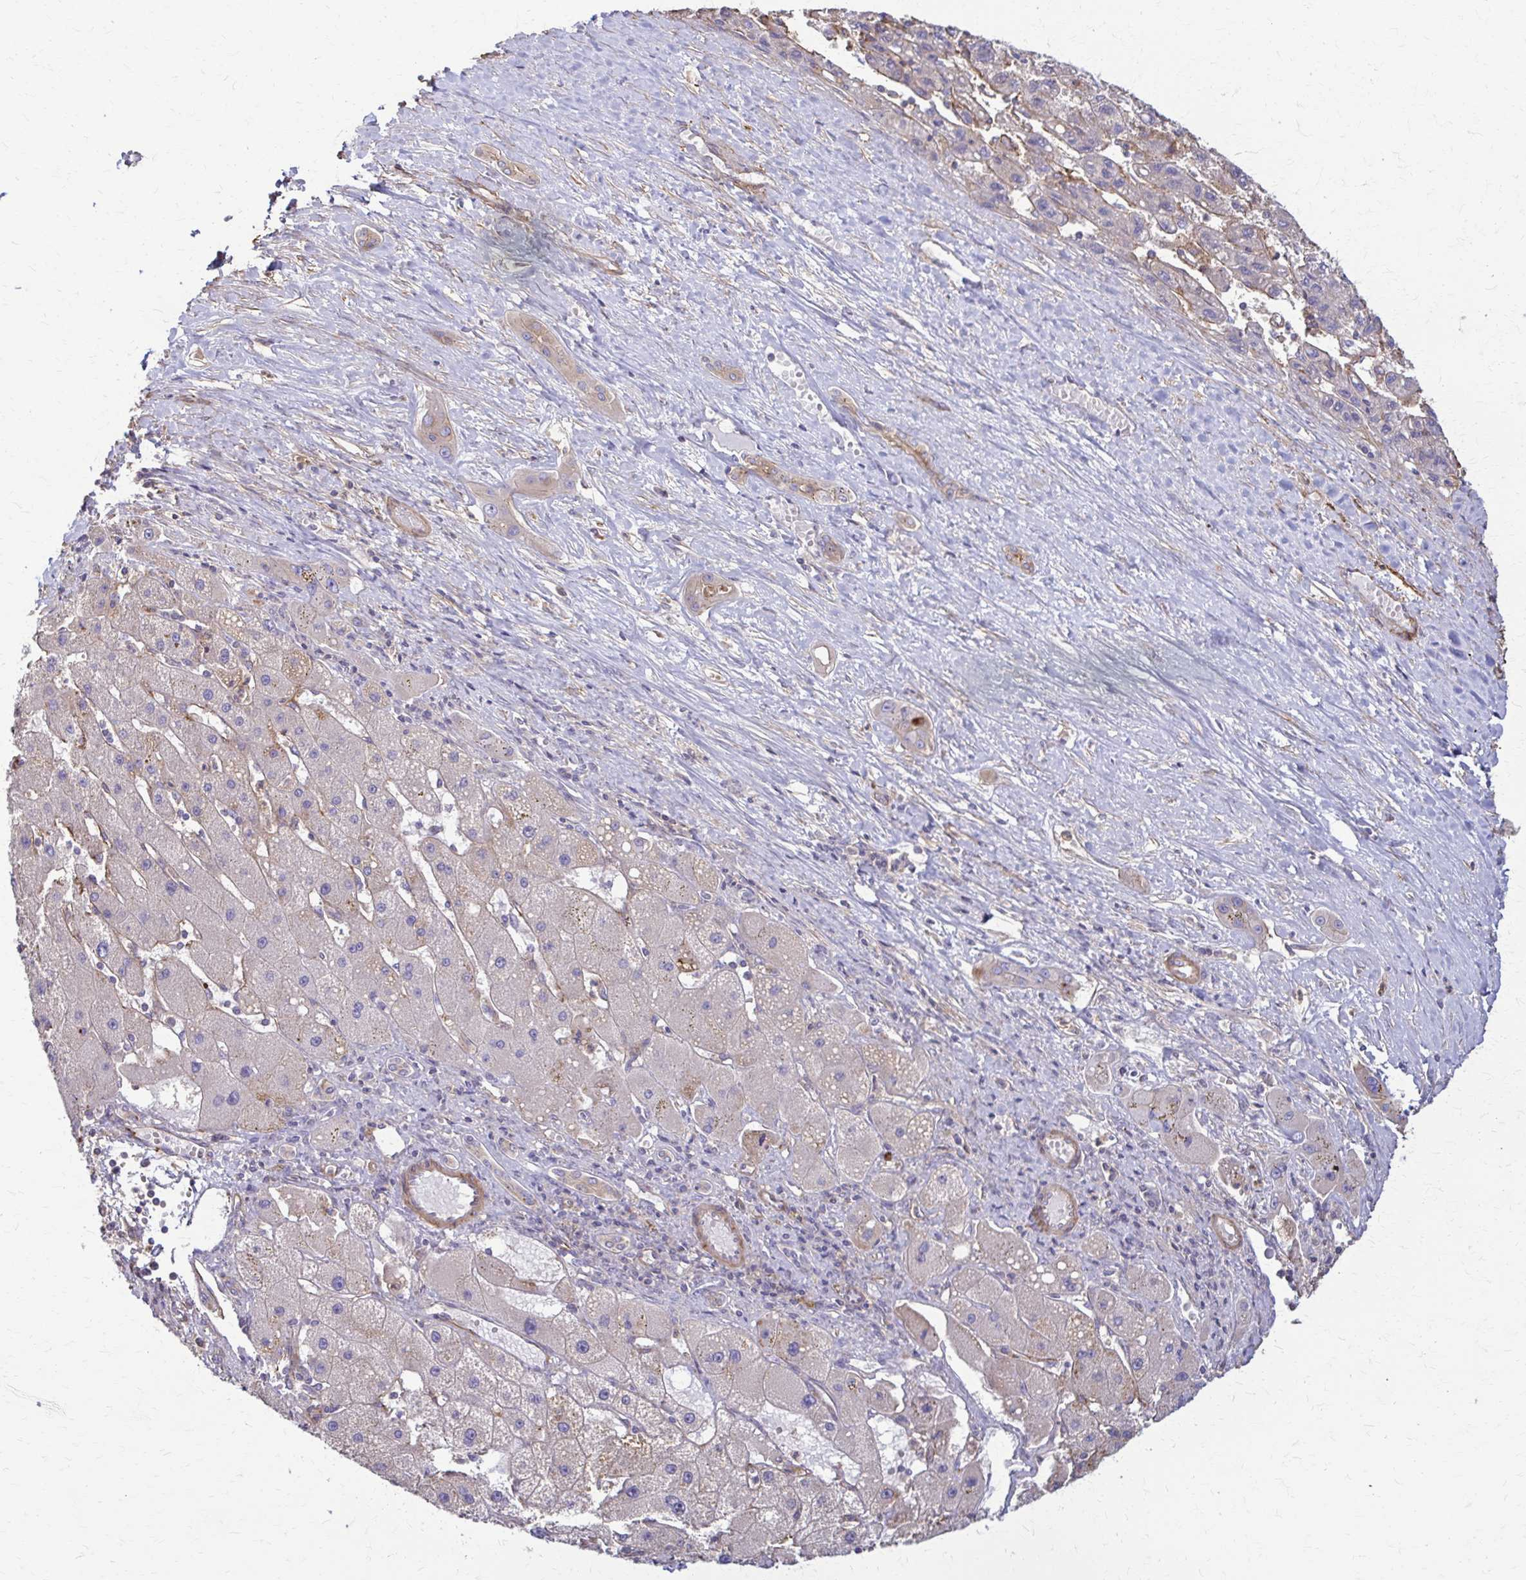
{"staining": {"intensity": "negative", "quantity": "none", "location": "none"}, "tissue": "liver cancer", "cell_type": "Tumor cells", "image_type": "cancer", "snomed": [{"axis": "morphology", "description": "Carcinoma, Hepatocellular, NOS"}, {"axis": "topography", "description": "Liver"}], "caption": "The histopathology image shows no significant staining in tumor cells of liver cancer (hepatocellular carcinoma). Brightfield microscopy of IHC stained with DAB (3,3'-diaminobenzidine) (brown) and hematoxylin (blue), captured at high magnification.", "gene": "DSP", "patient": {"sex": "female", "age": 82}}